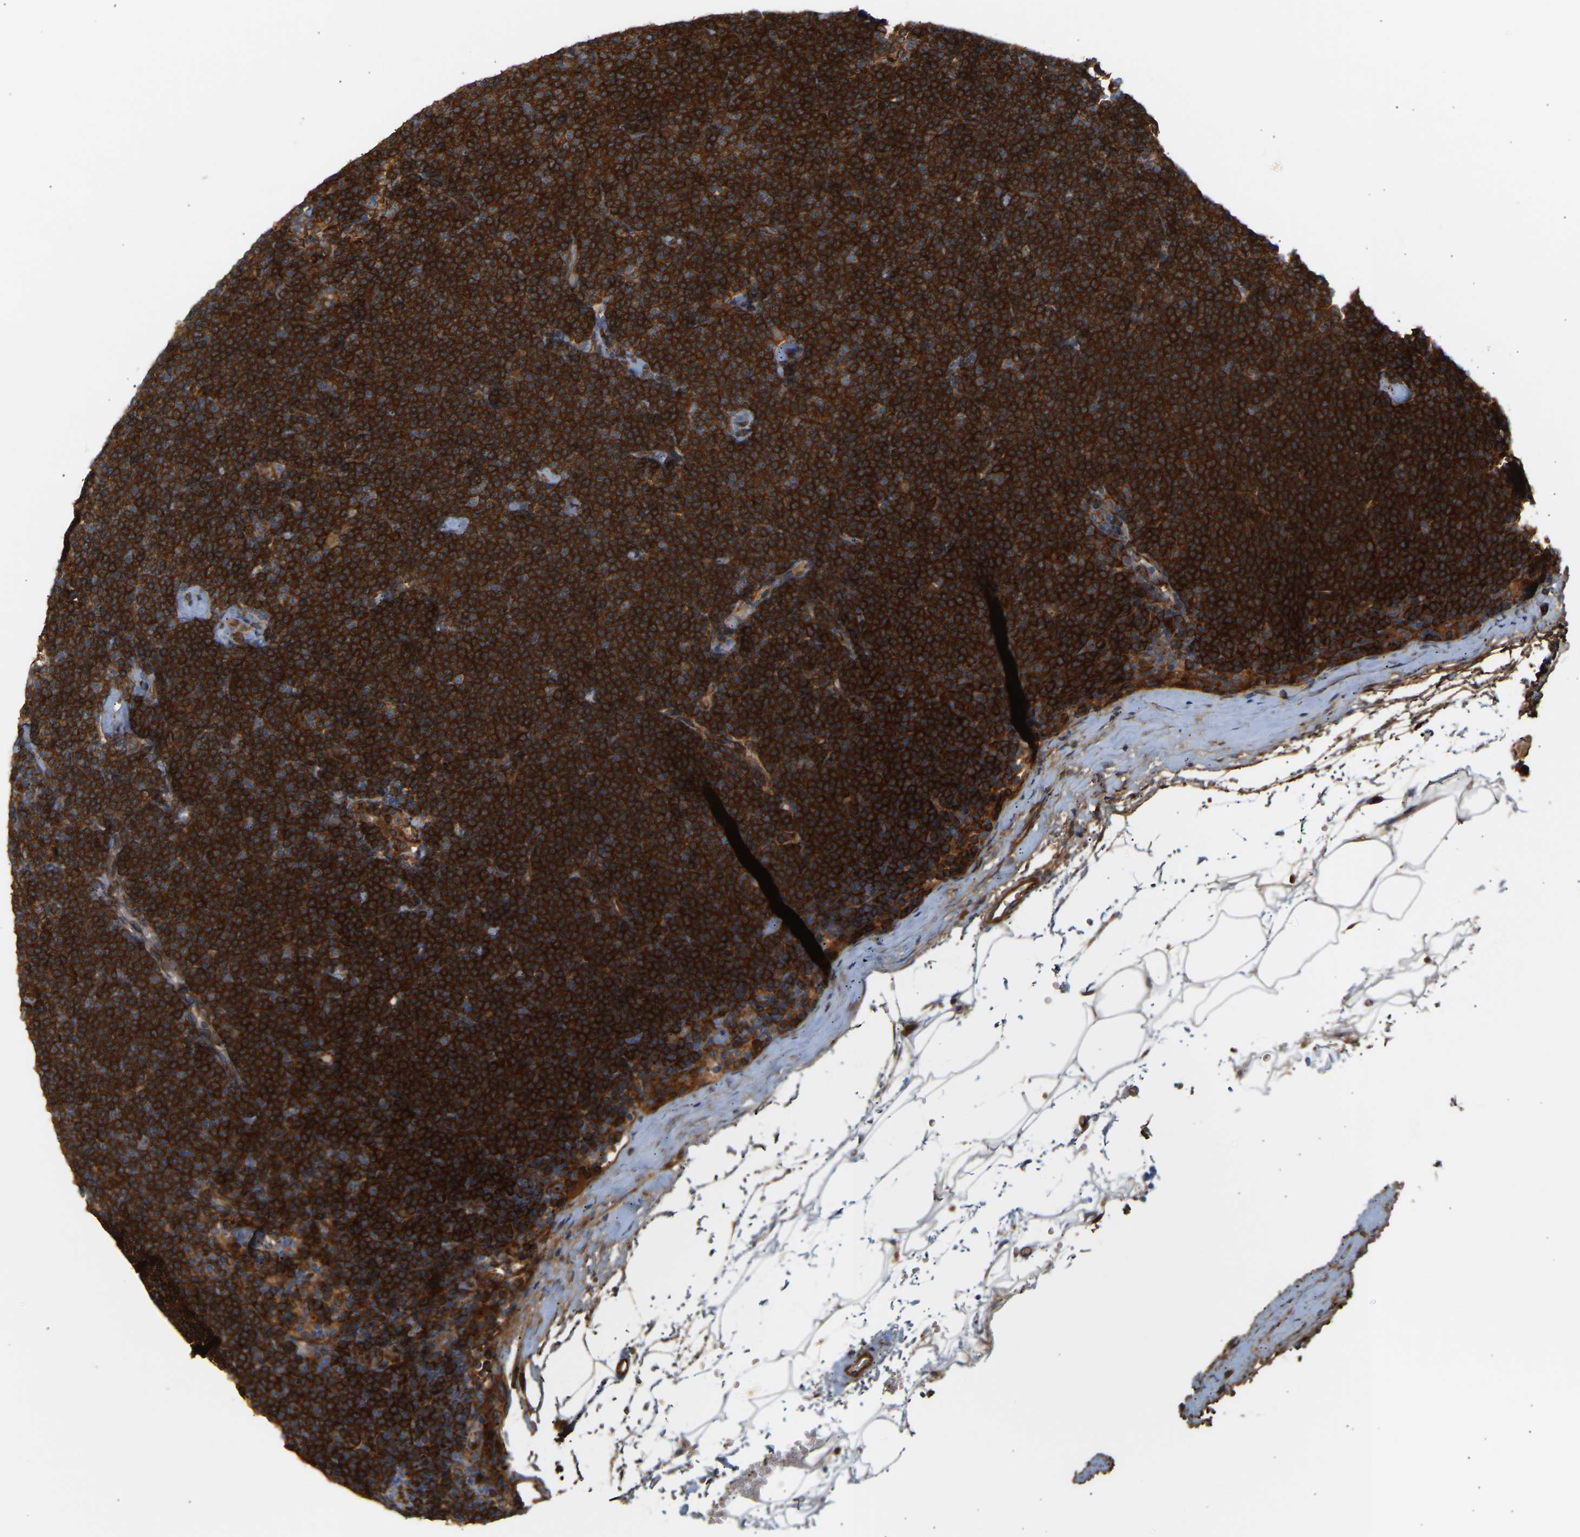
{"staining": {"intensity": "strong", "quantity": ">75%", "location": "cytoplasmic/membranous"}, "tissue": "lymphoma", "cell_type": "Tumor cells", "image_type": "cancer", "snomed": [{"axis": "morphology", "description": "Malignant lymphoma, non-Hodgkin's type, Low grade"}, {"axis": "topography", "description": "Lymph node"}], "caption": "Immunohistochemistry of malignant lymphoma, non-Hodgkin's type (low-grade) reveals high levels of strong cytoplasmic/membranous expression in approximately >75% of tumor cells.", "gene": "PLCG2", "patient": {"sex": "female", "age": 53}}